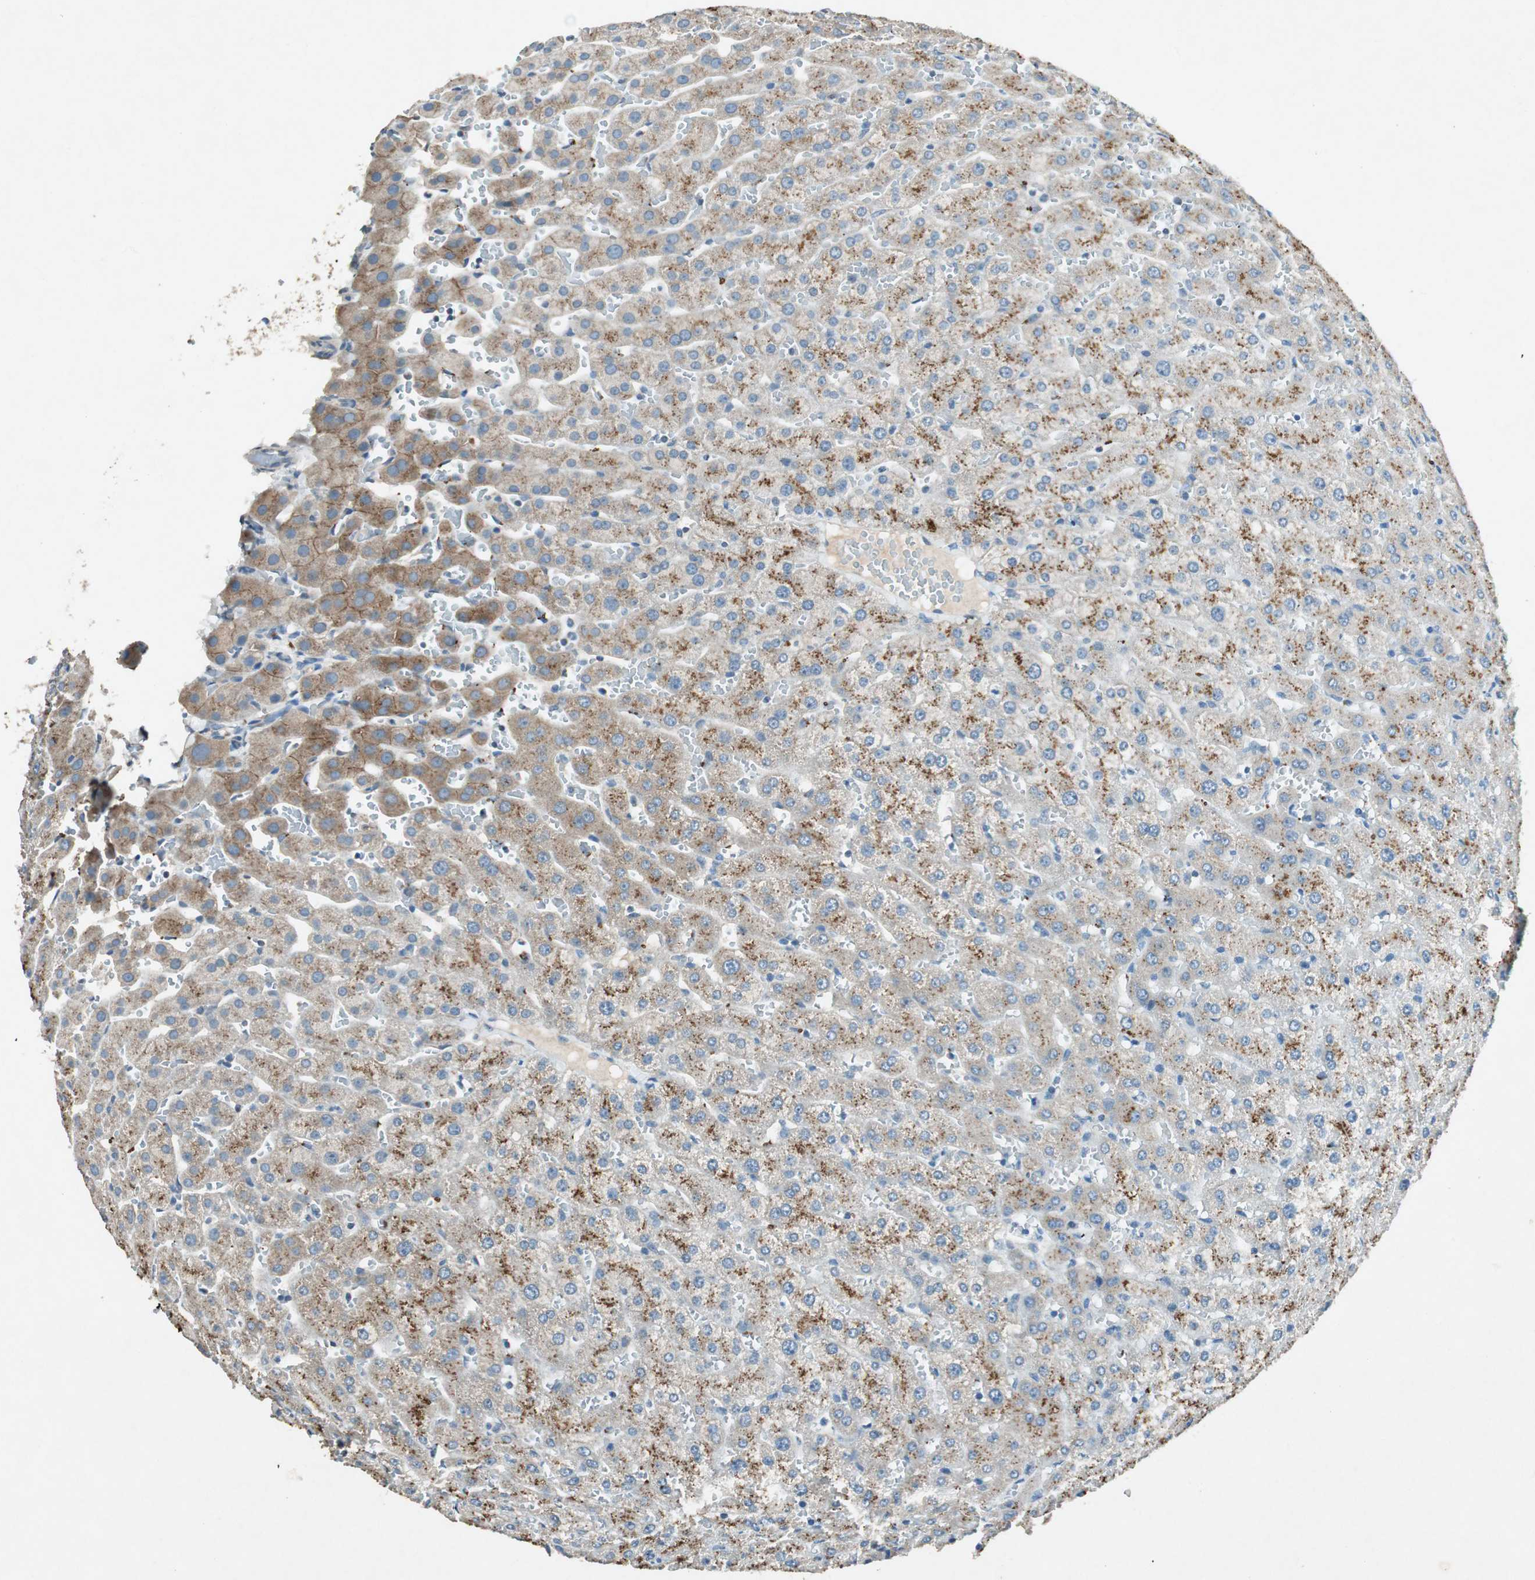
{"staining": {"intensity": "weak", "quantity": "25%-75%", "location": "cytoplasmic/membranous"}, "tissue": "liver", "cell_type": "Cholangiocytes", "image_type": "normal", "snomed": [{"axis": "morphology", "description": "Normal tissue, NOS"}, {"axis": "morphology", "description": "Fibrosis, NOS"}, {"axis": "topography", "description": "Liver"}], "caption": "DAB (3,3'-diaminobenzidine) immunohistochemical staining of benign human liver reveals weak cytoplasmic/membranous protein staining in approximately 25%-75% of cholangiocytes. Ihc stains the protein of interest in brown and the nuclei are stained blue.", "gene": "NKAIN1", "patient": {"sex": "female", "age": 29}}